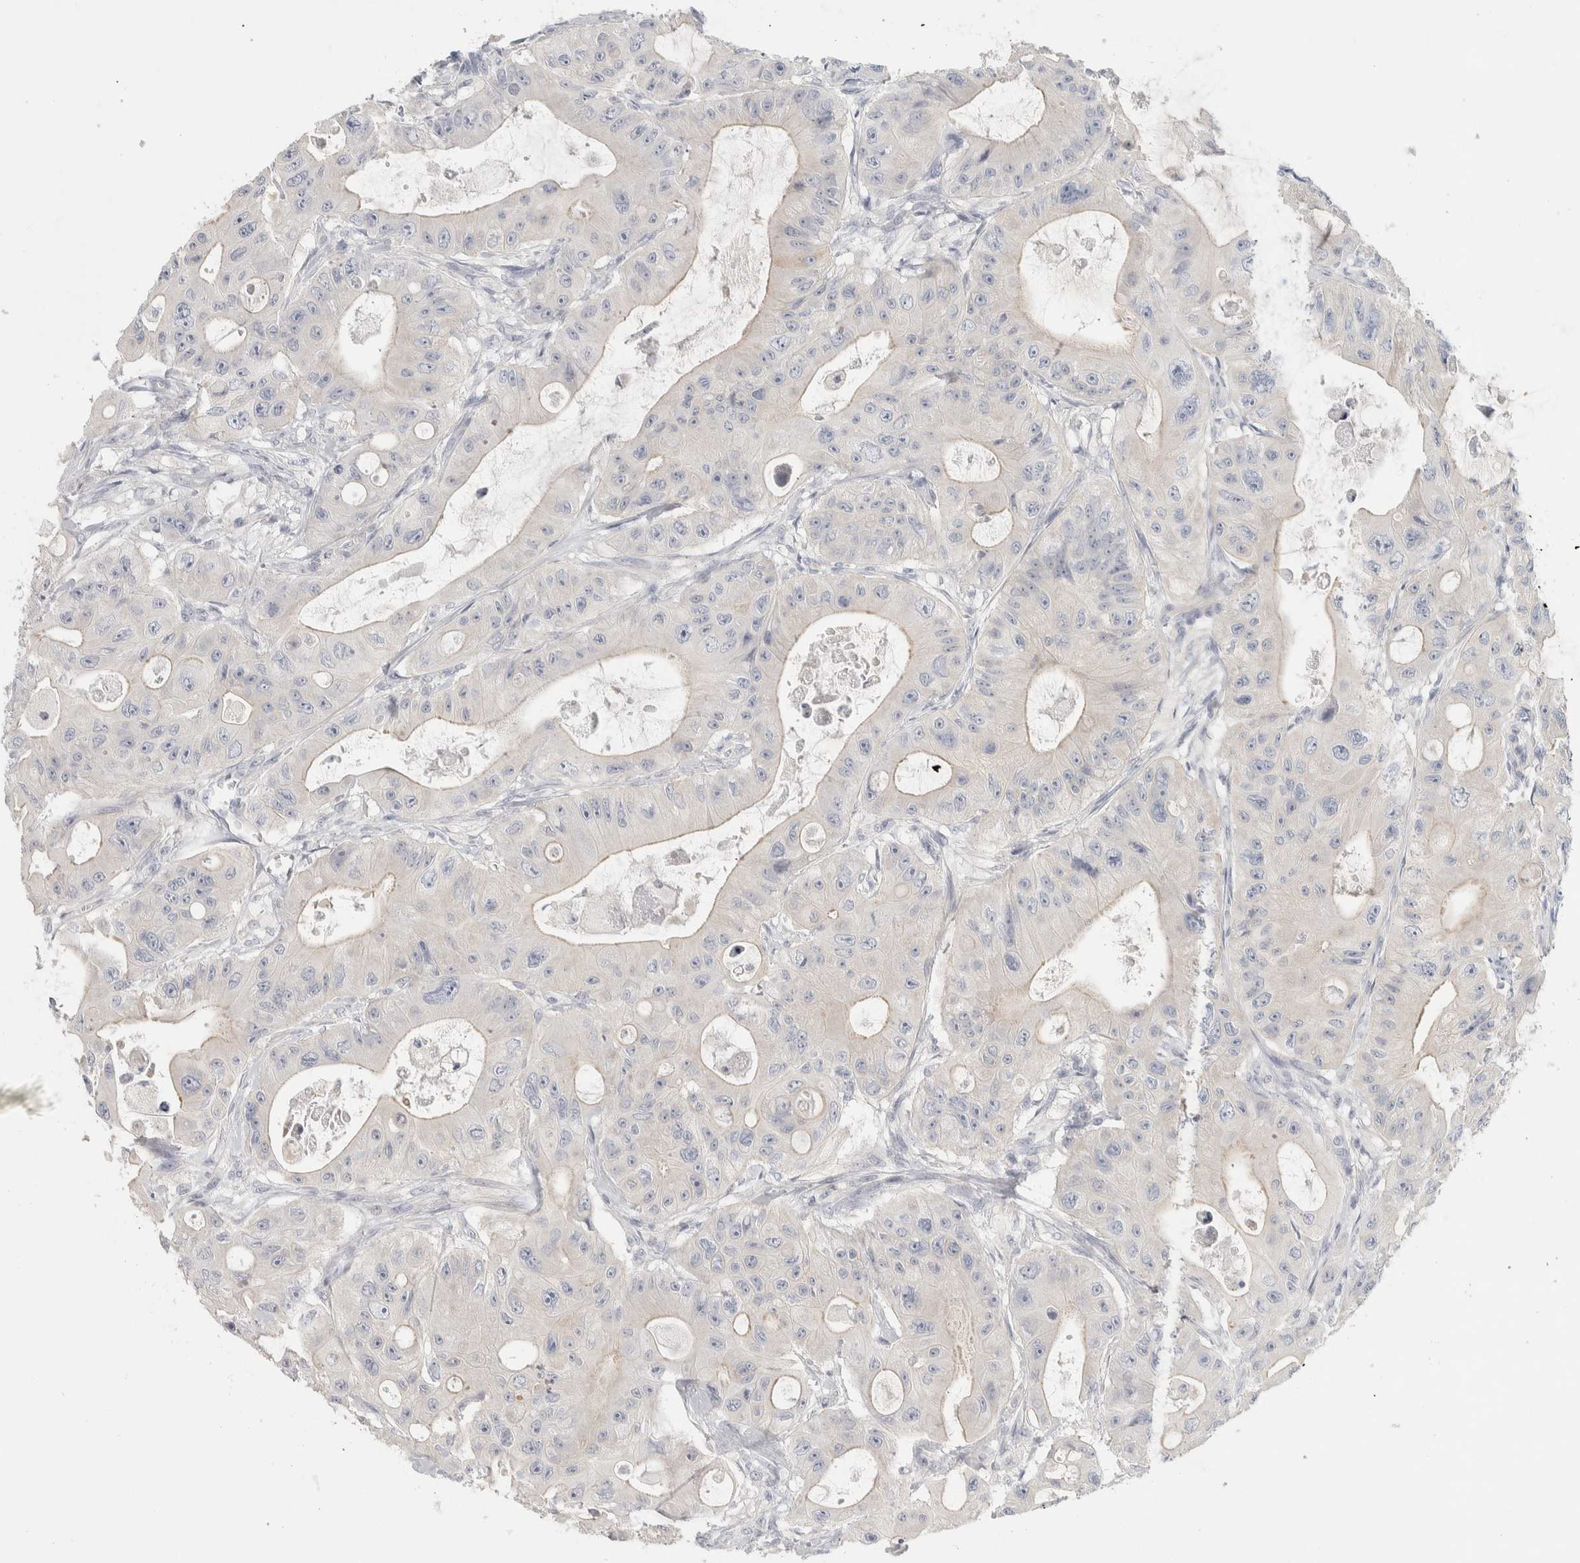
{"staining": {"intensity": "negative", "quantity": "none", "location": "none"}, "tissue": "colorectal cancer", "cell_type": "Tumor cells", "image_type": "cancer", "snomed": [{"axis": "morphology", "description": "Adenocarcinoma, NOS"}, {"axis": "topography", "description": "Colon"}], "caption": "Immunohistochemistry (IHC) histopathology image of neoplastic tissue: human adenocarcinoma (colorectal) stained with DAB (3,3'-diaminobenzidine) reveals no significant protein positivity in tumor cells. Nuclei are stained in blue.", "gene": "DCXR", "patient": {"sex": "female", "age": 46}}